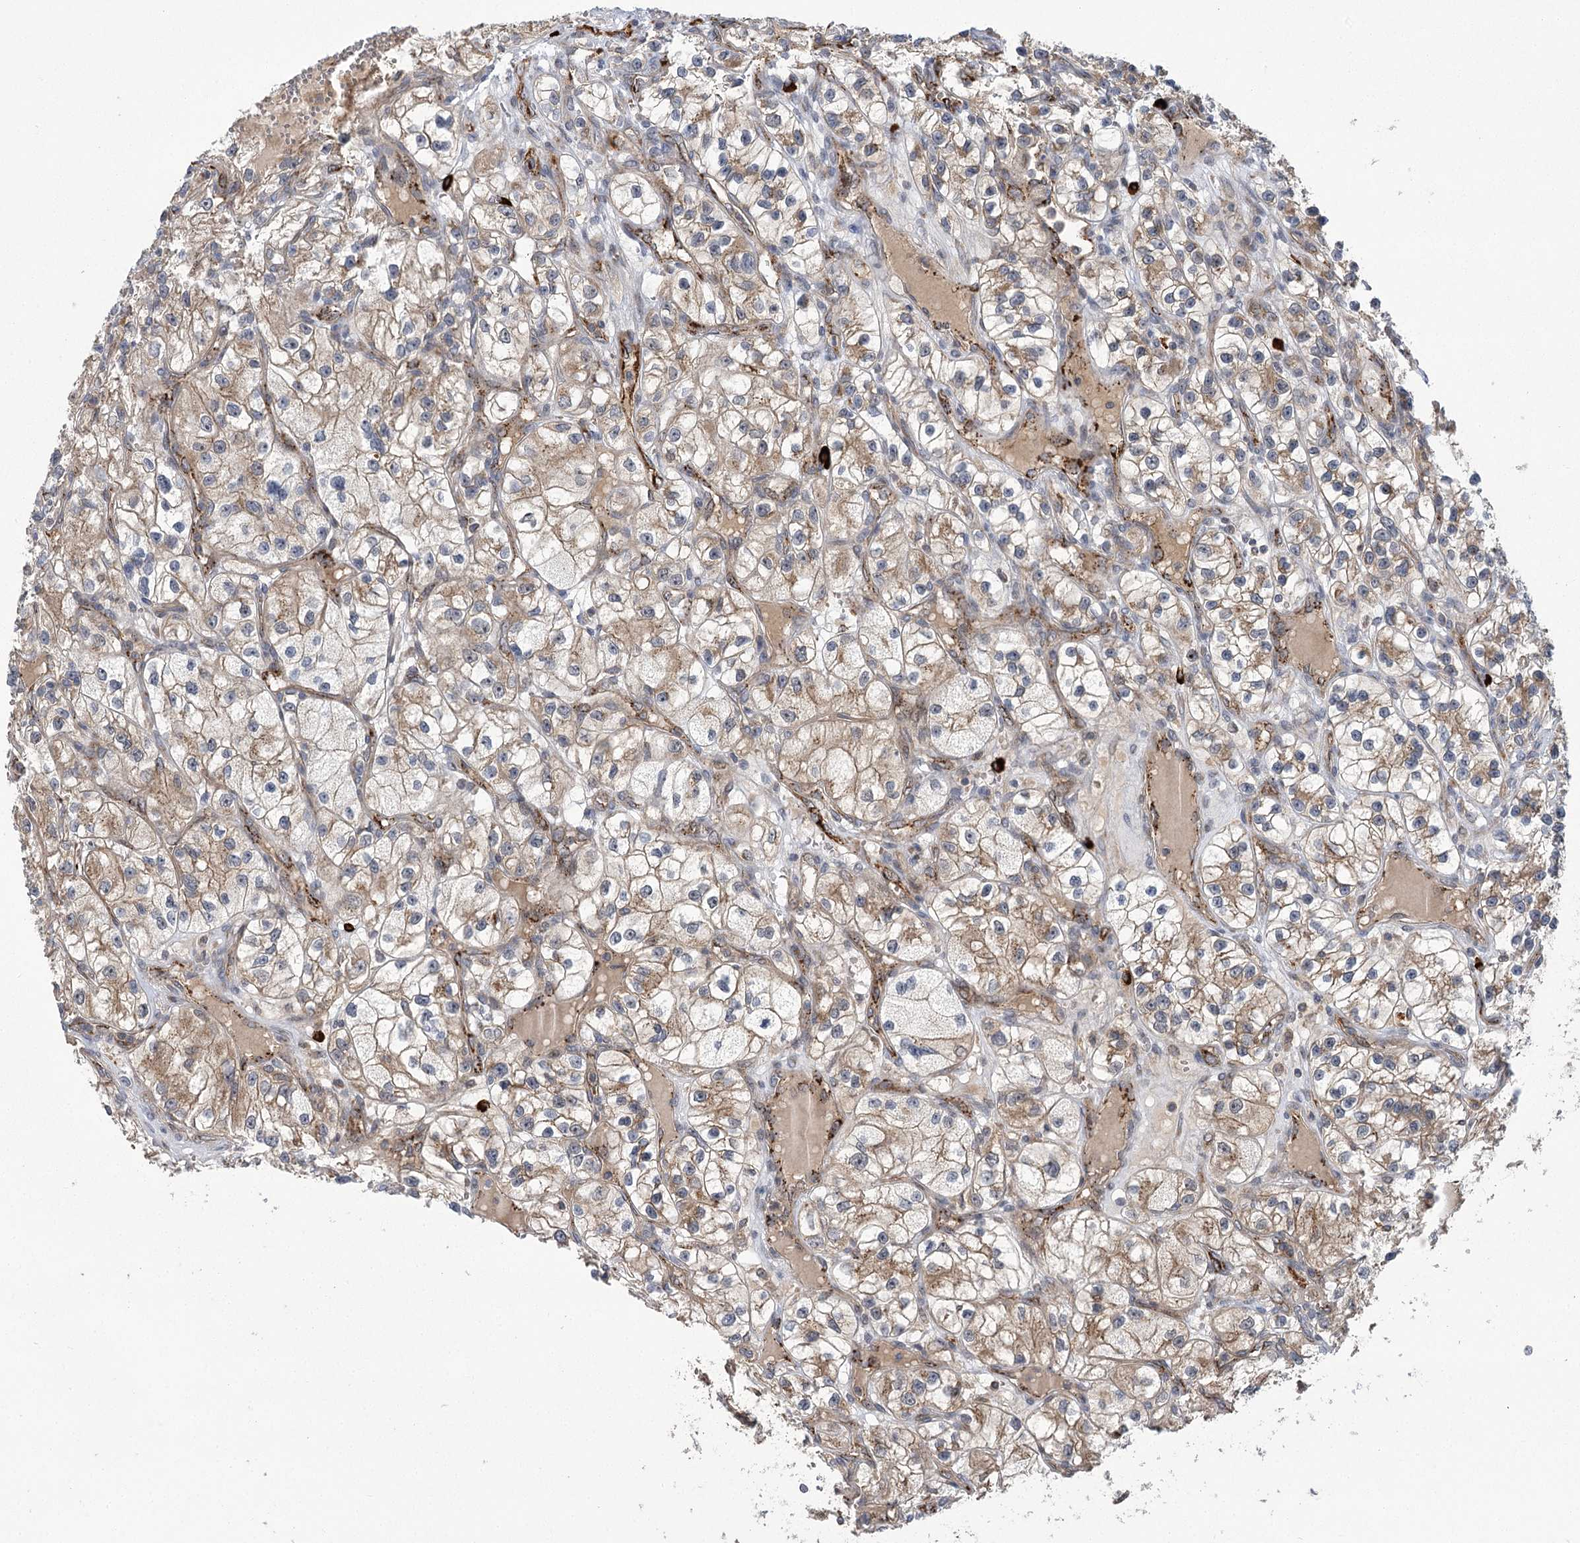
{"staining": {"intensity": "moderate", "quantity": "25%-75%", "location": "cytoplasmic/membranous"}, "tissue": "renal cancer", "cell_type": "Tumor cells", "image_type": "cancer", "snomed": [{"axis": "morphology", "description": "Adenocarcinoma, NOS"}, {"axis": "topography", "description": "Kidney"}], "caption": "Renal adenocarcinoma stained with a protein marker demonstrates moderate staining in tumor cells.", "gene": "CARD19", "patient": {"sex": "female", "age": 57}}